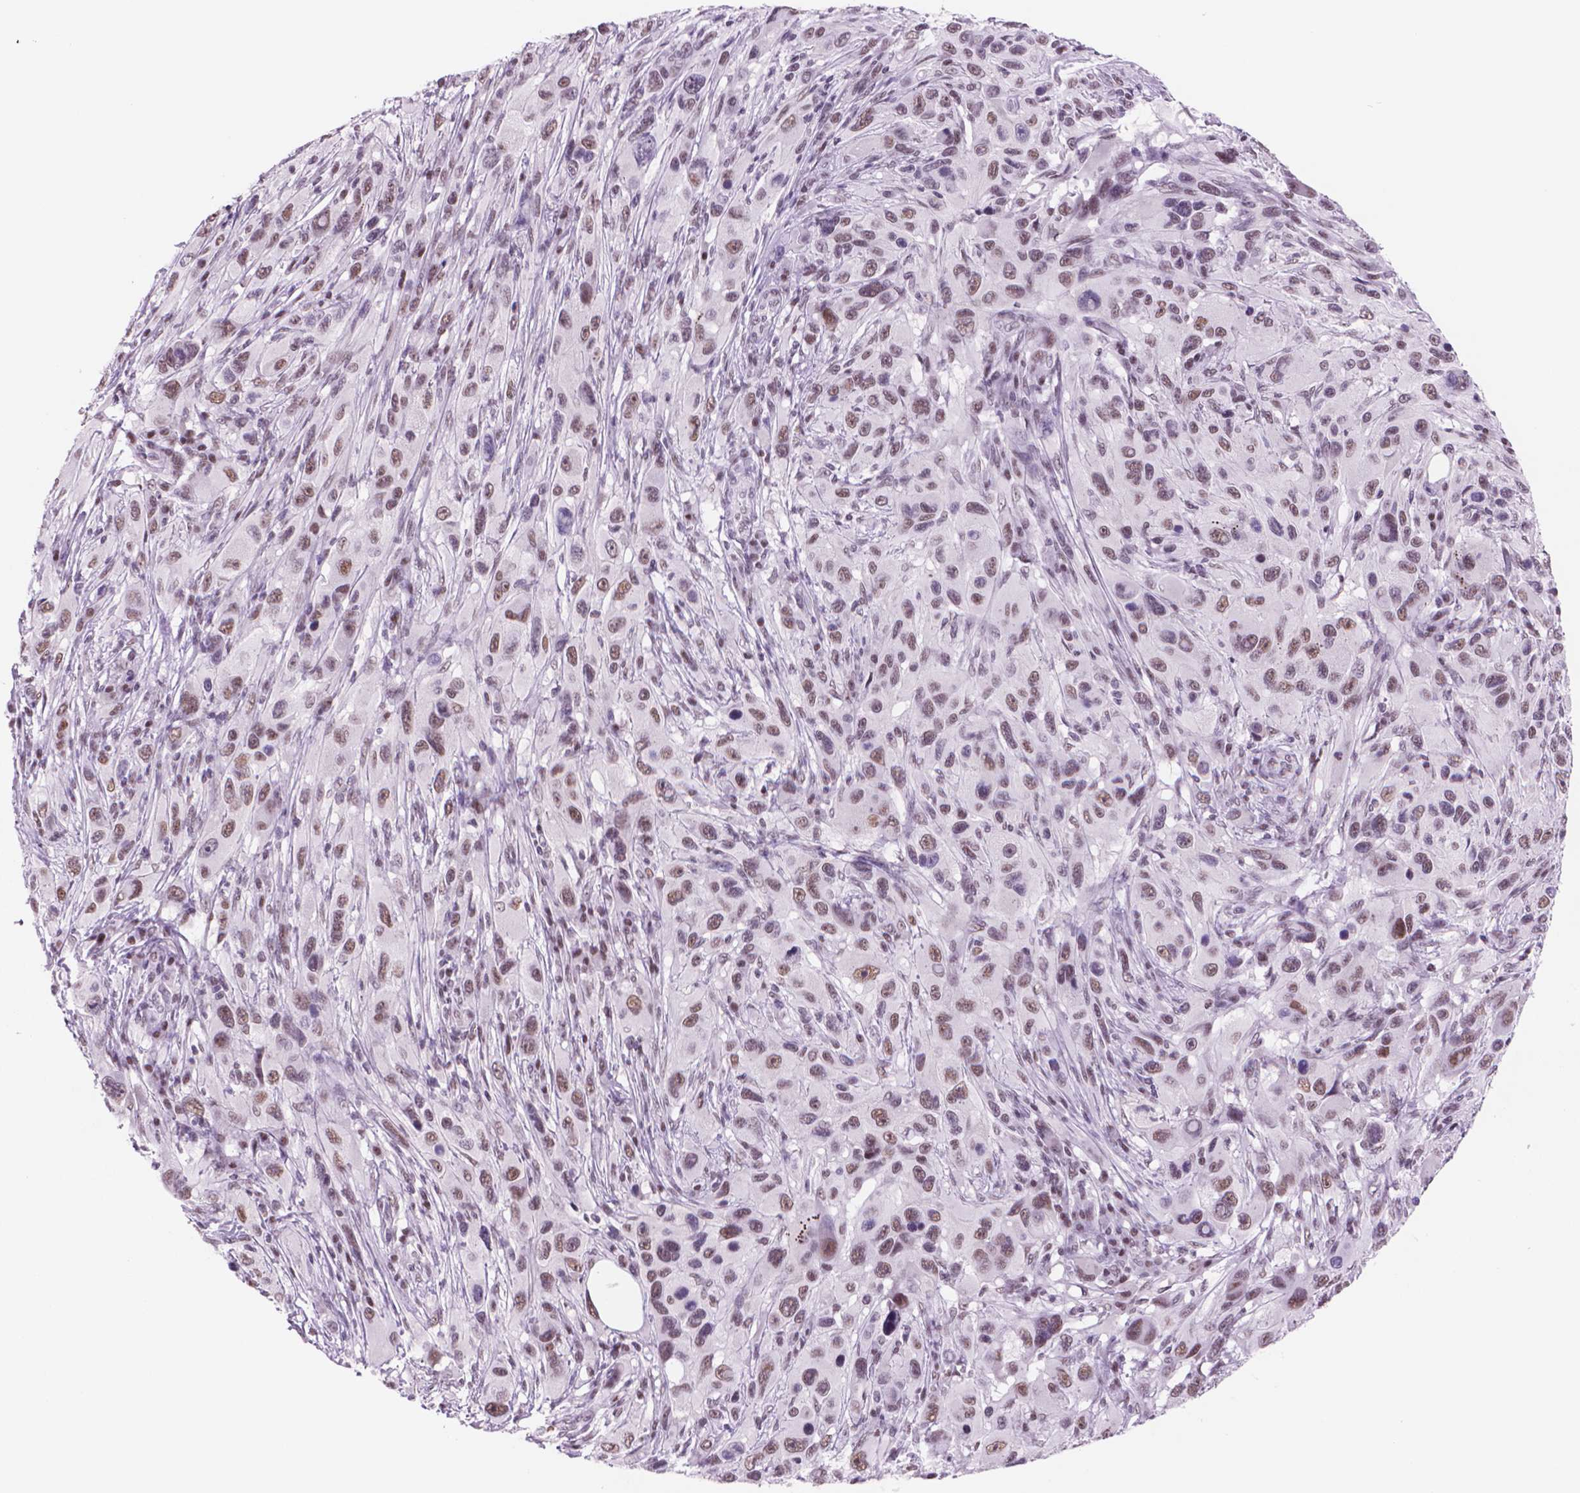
{"staining": {"intensity": "moderate", "quantity": "25%-75%", "location": "nuclear"}, "tissue": "melanoma", "cell_type": "Tumor cells", "image_type": "cancer", "snomed": [{"axis": "morphology", "description": "Malignant melanoma, NOS"}, {"axis": "topography", "description": "Skin"}], "caption": "Immunohistochemistry (IHC) image of melanoma stained for a protein (brown), which demonstrates medium levels of moderate nuclear positivity in approximately 25%-75% of tumor cells.", "gene": "POLR3D", "patient": {"sex": "male", "age": 53}}